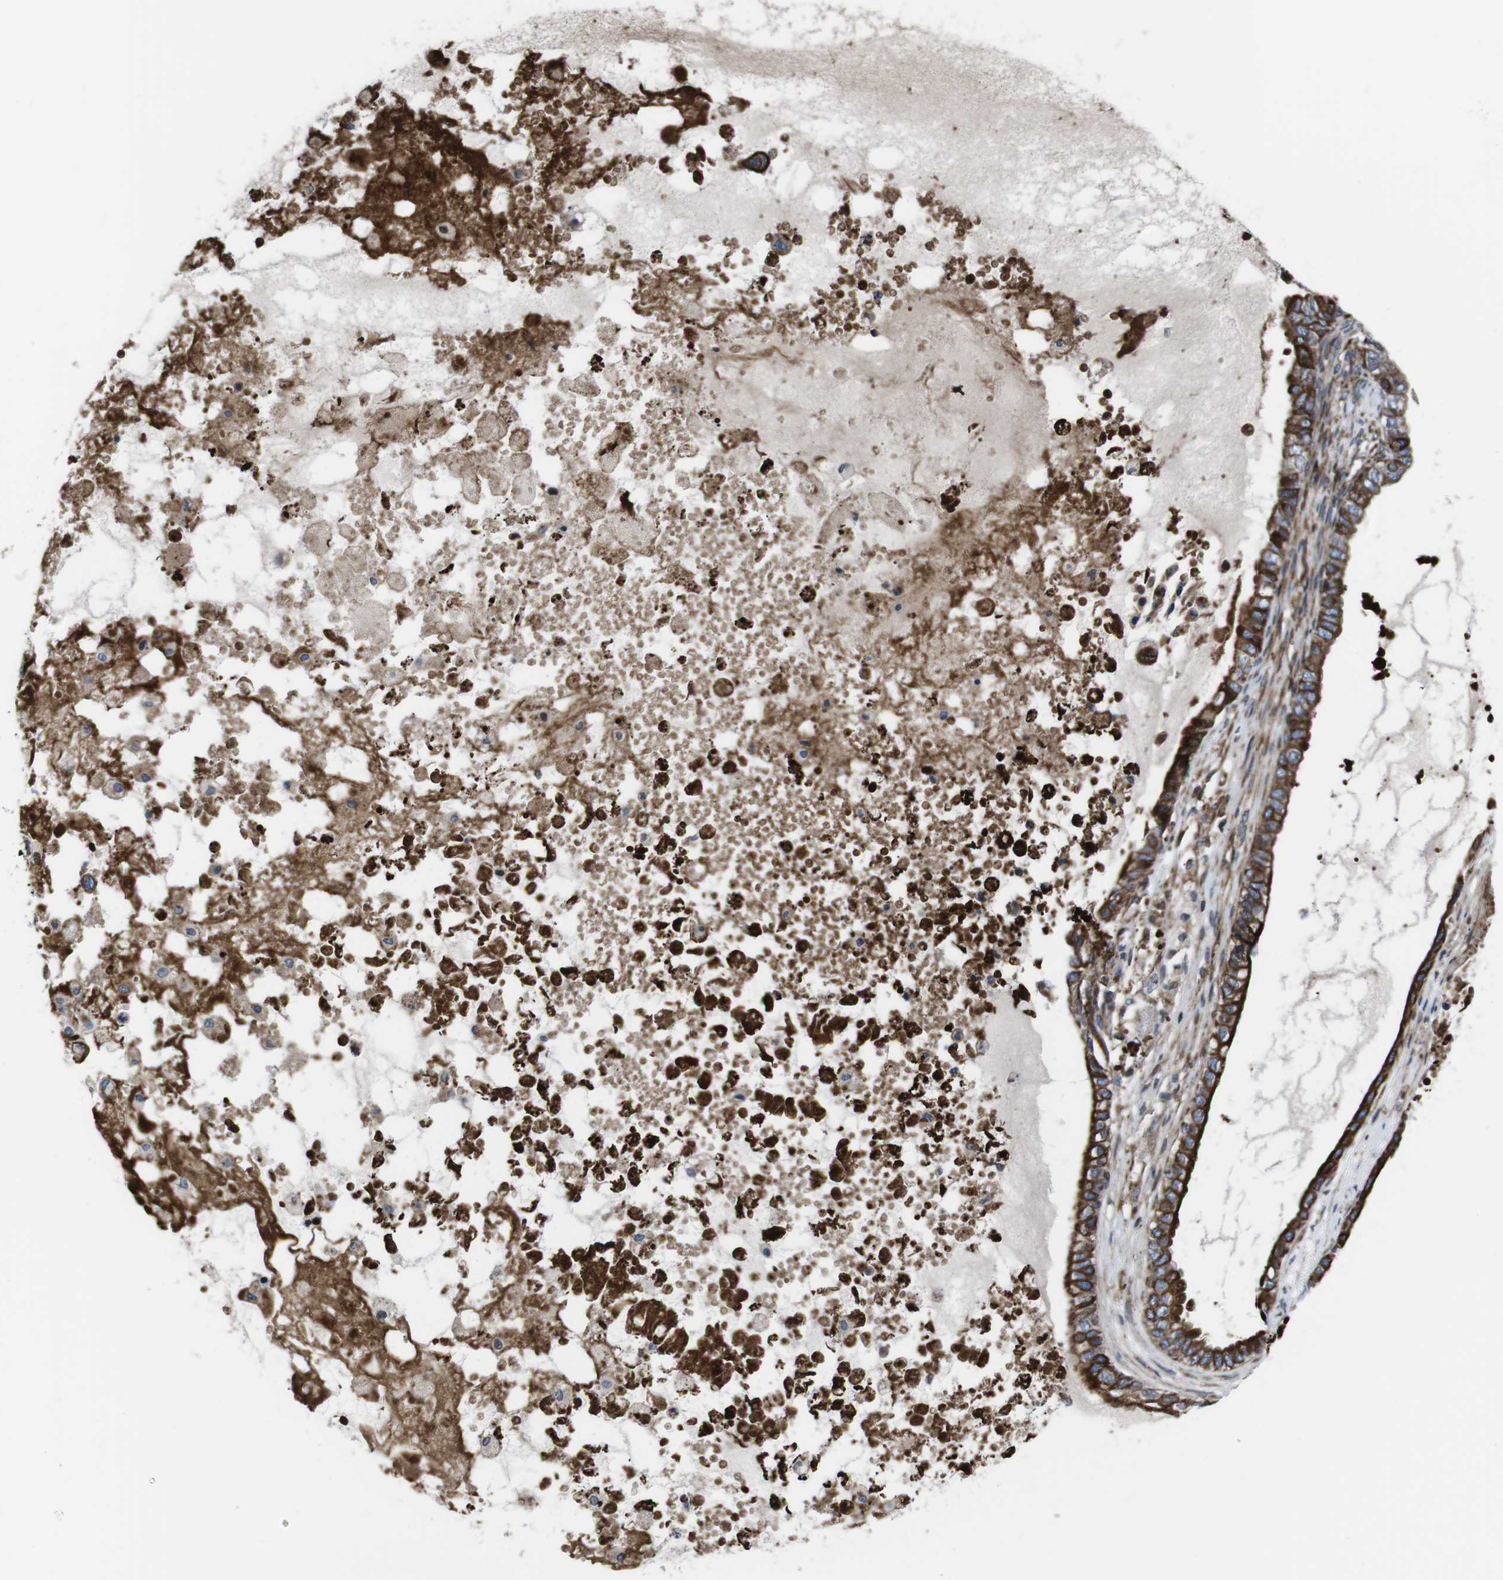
{"staining": {"intensity": "strong", "quantity": ">75%", "location": "cytoplasmic/membranous"}, "tissue": "ovarian cancer", "cell_type": "Tumor cells", "image_type": "cancer", "snomed": [{"axis": "morphology", "description": "Cystadenocarcinoma, mucinous, NOS"}, {"axis": "topography", "description": "Ovary"}], "caption": "A histopathology image of human ovarian cancer stained for a protein displays strong cytoplasmic/membranous brown staining in tumor cells.", "gene": "SMYD3", "patient": {"sex": "female", "age": 80}}